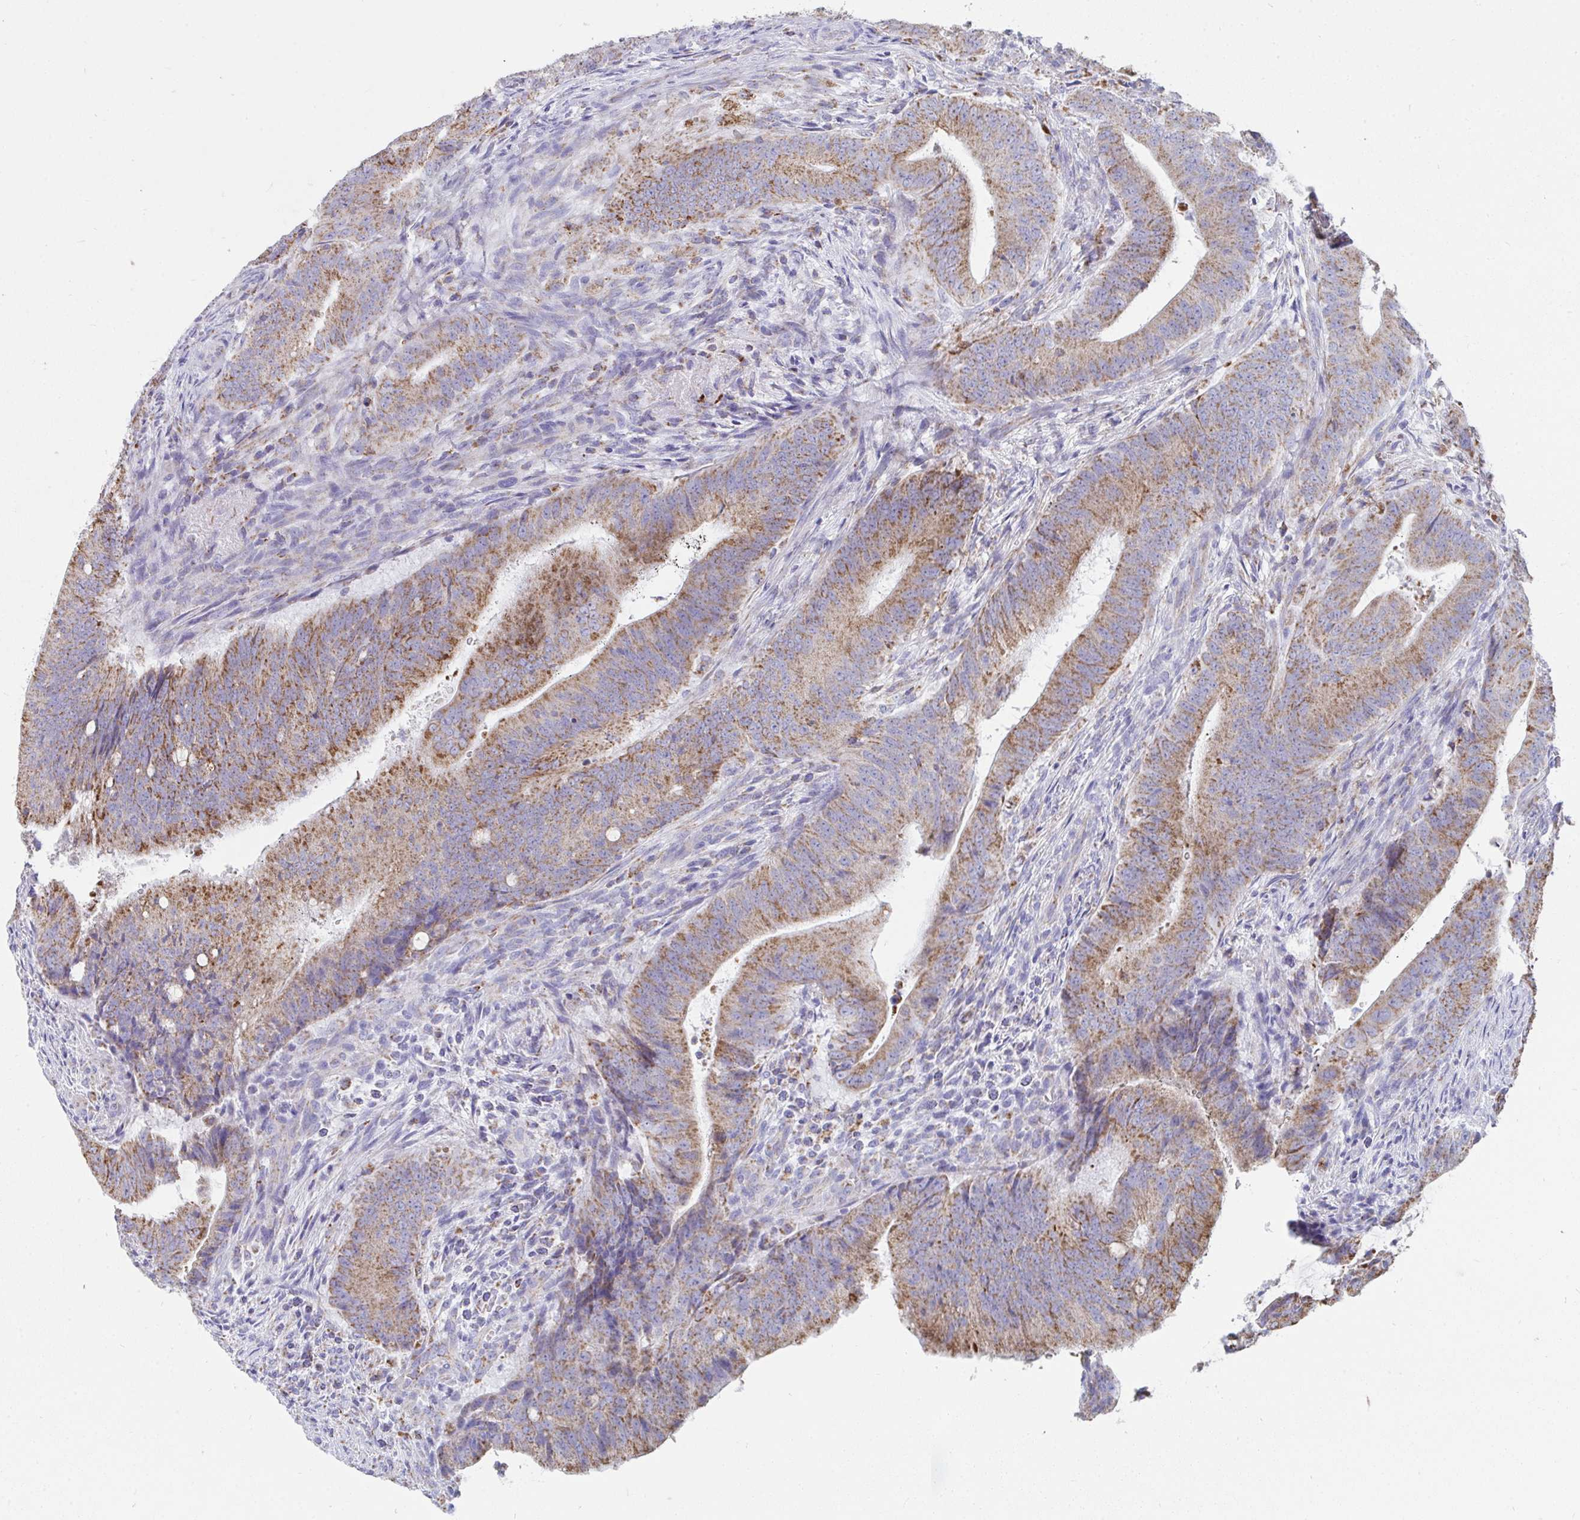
{"staining": {"intensity": "moderate", "quantity": ">75%", "location": "cytoplasmic/membranous"}, "tissue": "colorectal cancer", "cell_type": "Tumor cells", "image_type": "cancer", "snomed": [{"axis": "morphology", "description": "Adenocarcinoma, NOS"}, {"axis": "topography", "description": "Colon"}], "caption": "Protein analysis of adenocarcinoma (colorectal) tissue shows moderate cytoplasmic/membranous staining in about >75% of tumor cells. (DAB IHC, brown staining for protein, blue staining for nuclei).", "gene": "AIFM1", "patient": {"sex": "female", "age": 43}}